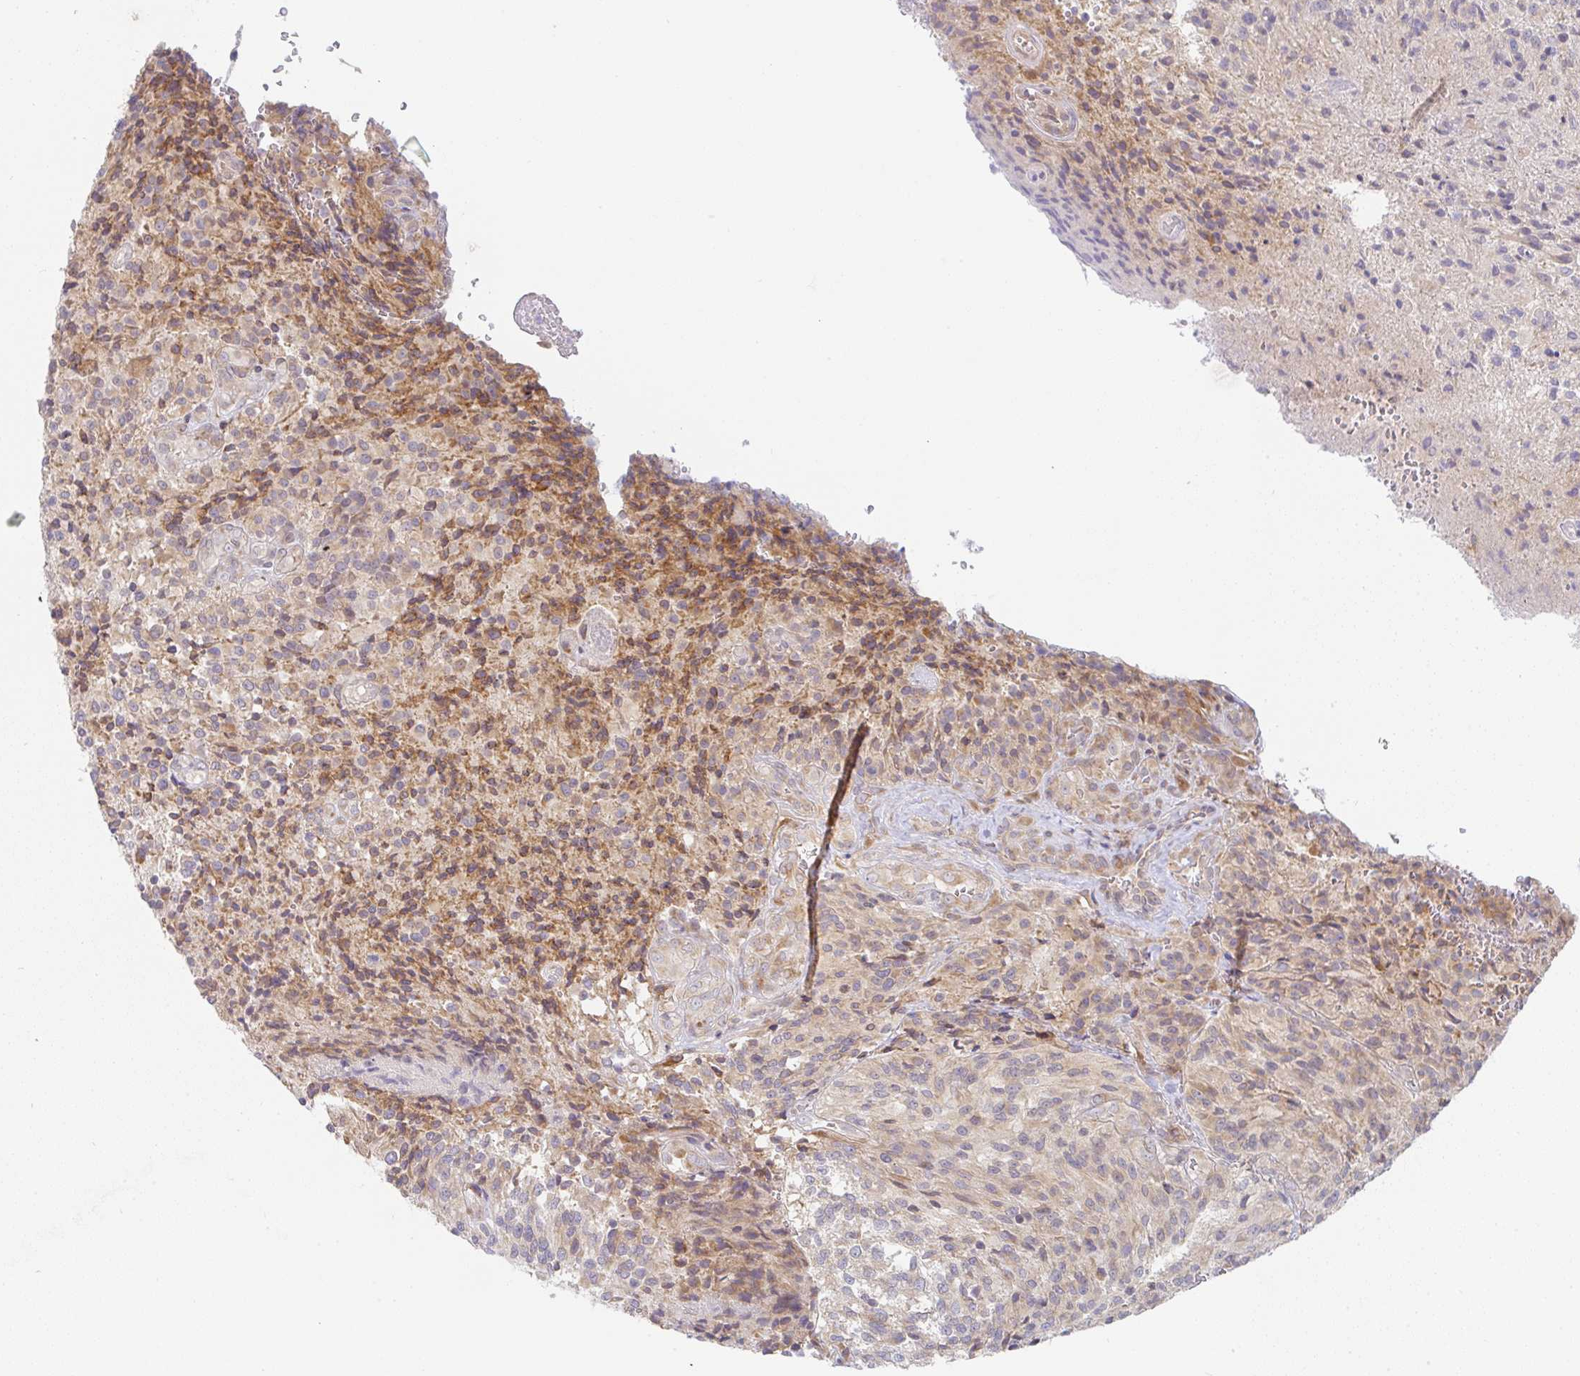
{"staining": {"intensity": "moderate", "quantity": "<25%", "location": "cytoplasmic/membranous"}, "tissue": "glioma", "cell_type": "Tumor cells", "image_type": "cancer", "snomed": [{"axis": "morphology", "description": "Normal tissue, NOS"}, {"axis": "morphology", "description": "Glioma, malignant, High grade"}, {"axis": "topography", "description": "Cerebral cortex"}], "caption": "Protein staining shows moderate cytoplasmic/membranous expression in about <25% of tumor cells in high-grade glioma (malignant).", "gene": "DERL2", "patient": {"sex": "male", "age": 56}}